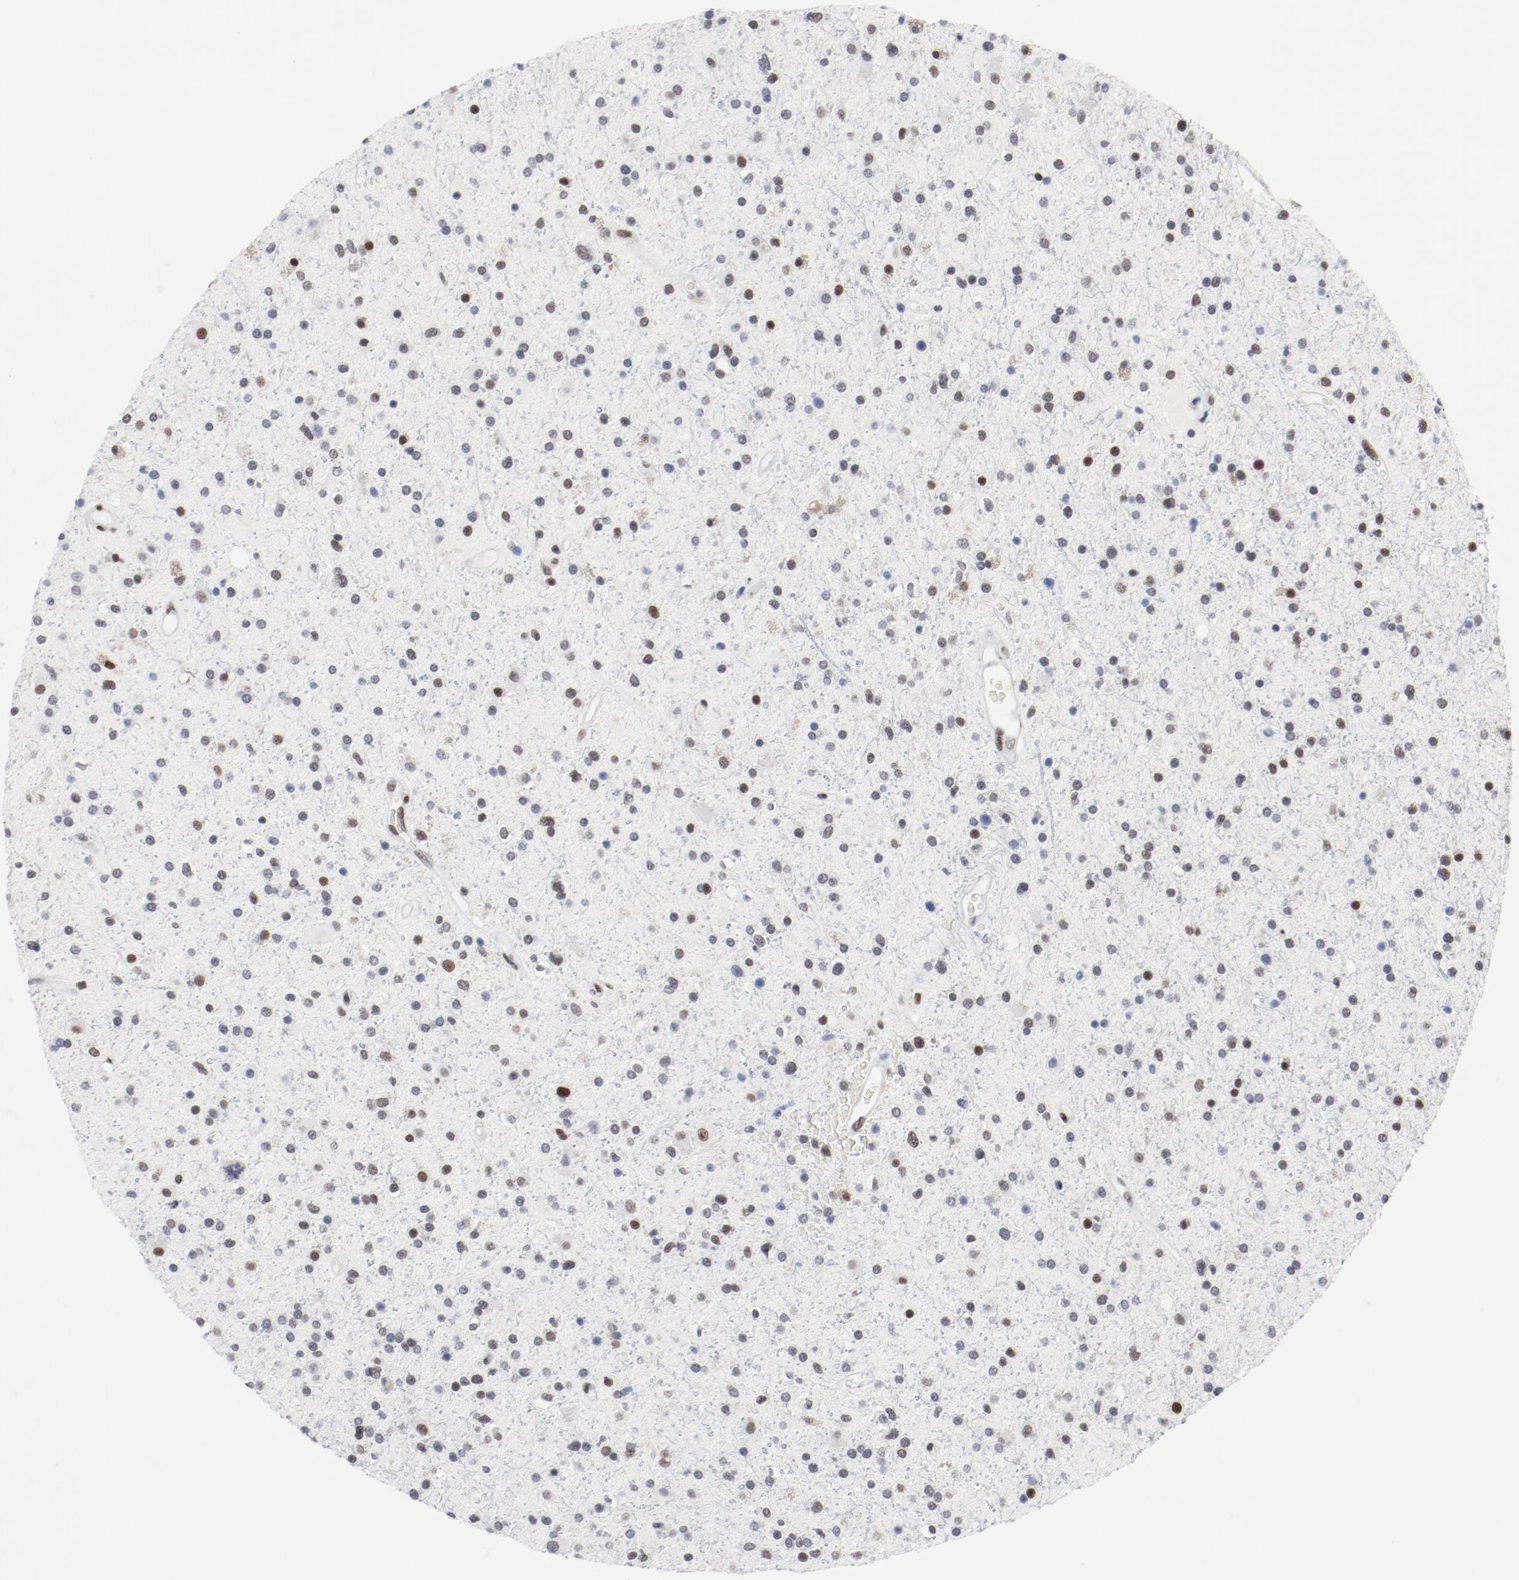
{"staining": {"intensity": "moderate", "quantity": "25%-75%", "location": "nuclear"}, "tissue": "glioma", "cell_type": "Tumor cells", "image_type": "cancer", "snomed": [{"axis": "morphology", "description": "Glioma, malignant, High grade"}, {"axis": "topography", "description": "Brain"}], "caption": "Immunohistochemical staining of human malignant glioma (high-grade) shows moderate nuclear protein expression in about 25%-75% of tumor cells.", "gene": "ARNT", "patient": {"sex": "male", "age": 33}}